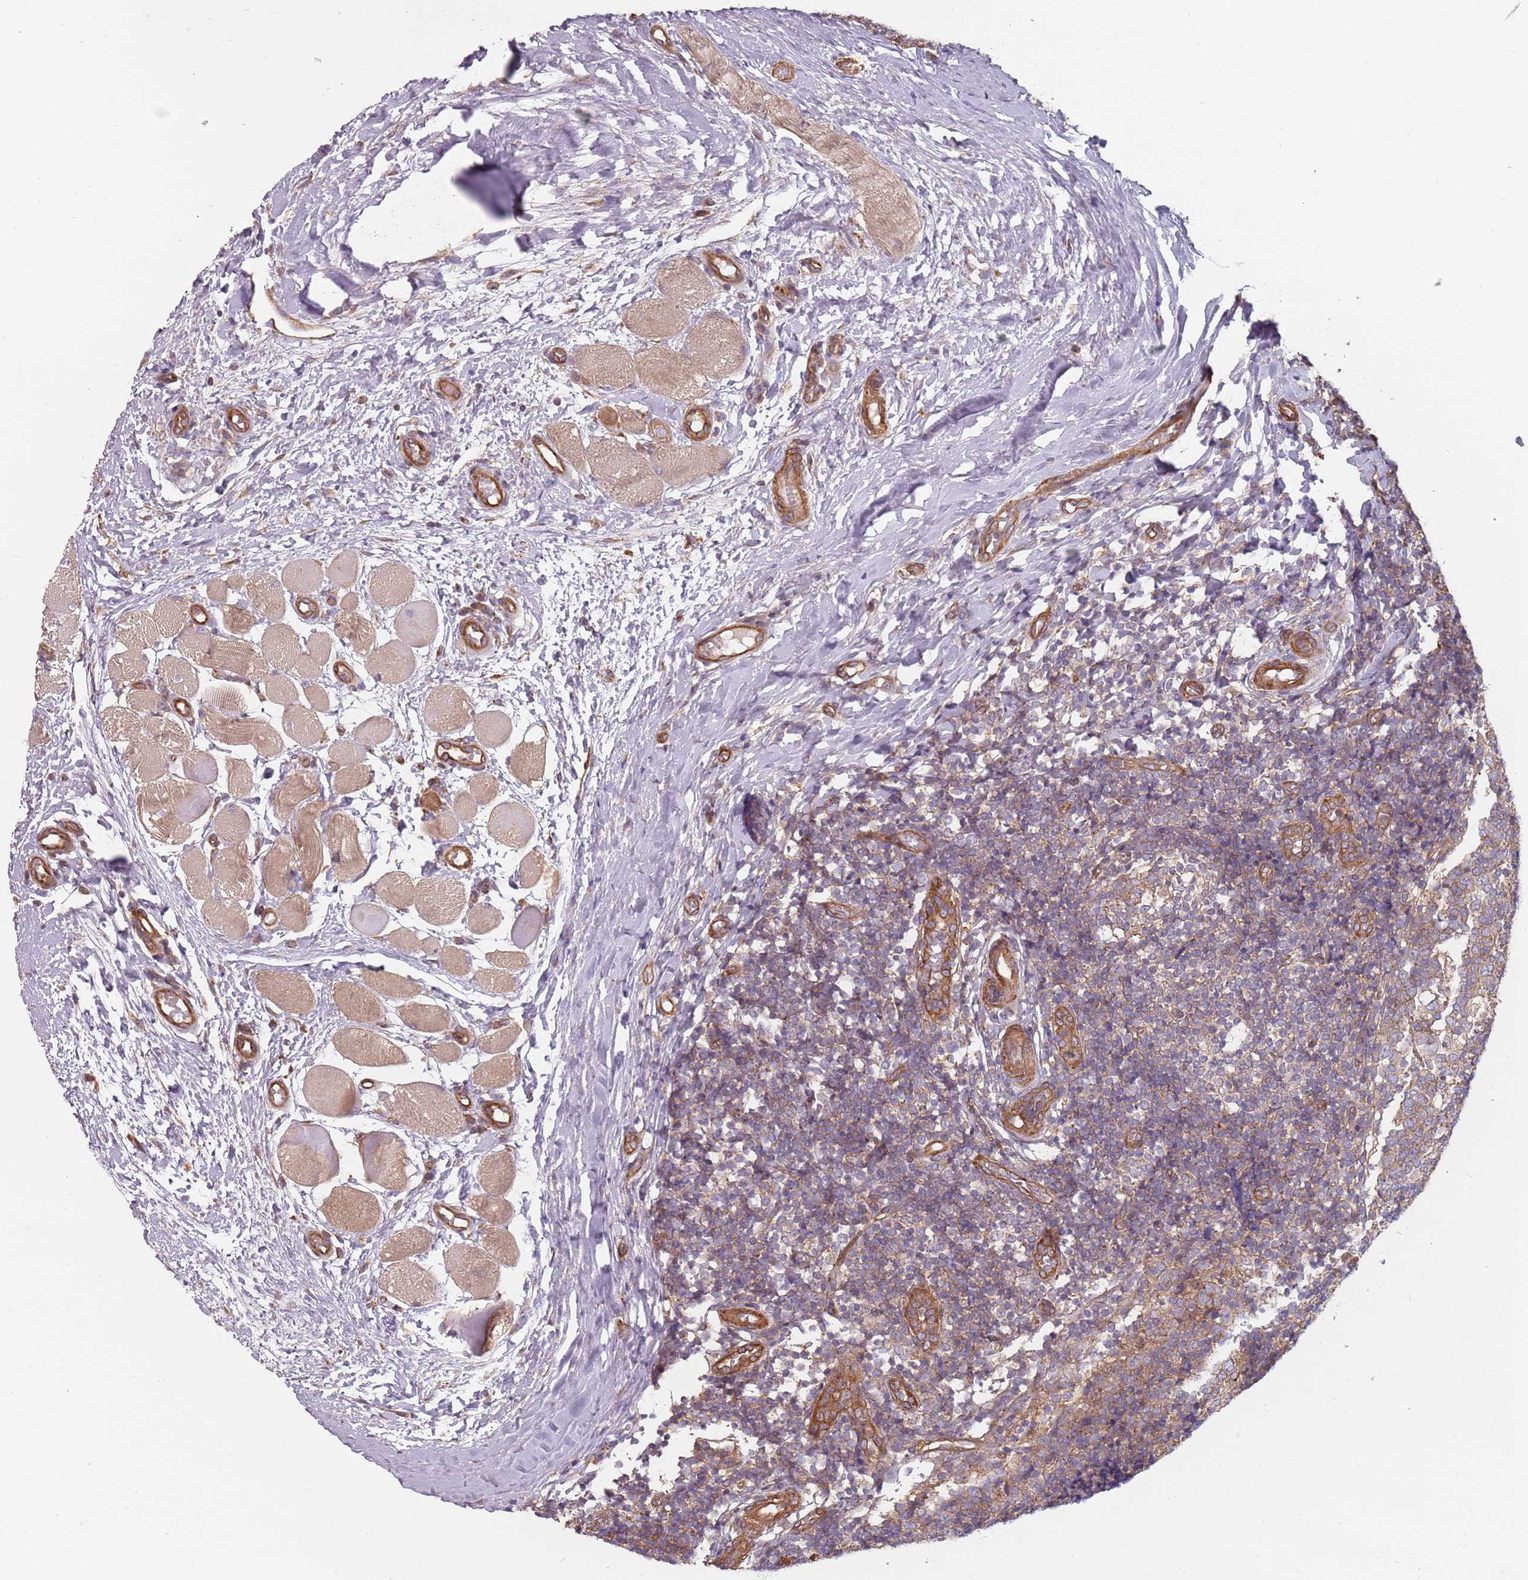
{"staining": {"intensity": "moderate", "quantity": ">75%", "location": "cytoplasmic/membranous"}, "tissue": "tonsil", "cell_type": "Germinal center cells", "image_type": "normal", "snomed": [{"axis": "morphology", "description": "Normal tissue, NOS"}, {"axis": "topography", "description": "Tonsil"}], "caption": "DAB (3,3'-diaminobenzidine) immunohistochemical staining of benign human tonsil displays moderate cytoplasmic/membranous protein positivity in about >75% of germinal center cells.", "gene": "SPDL1", "patient": {"sex": "female", "age": 19}}